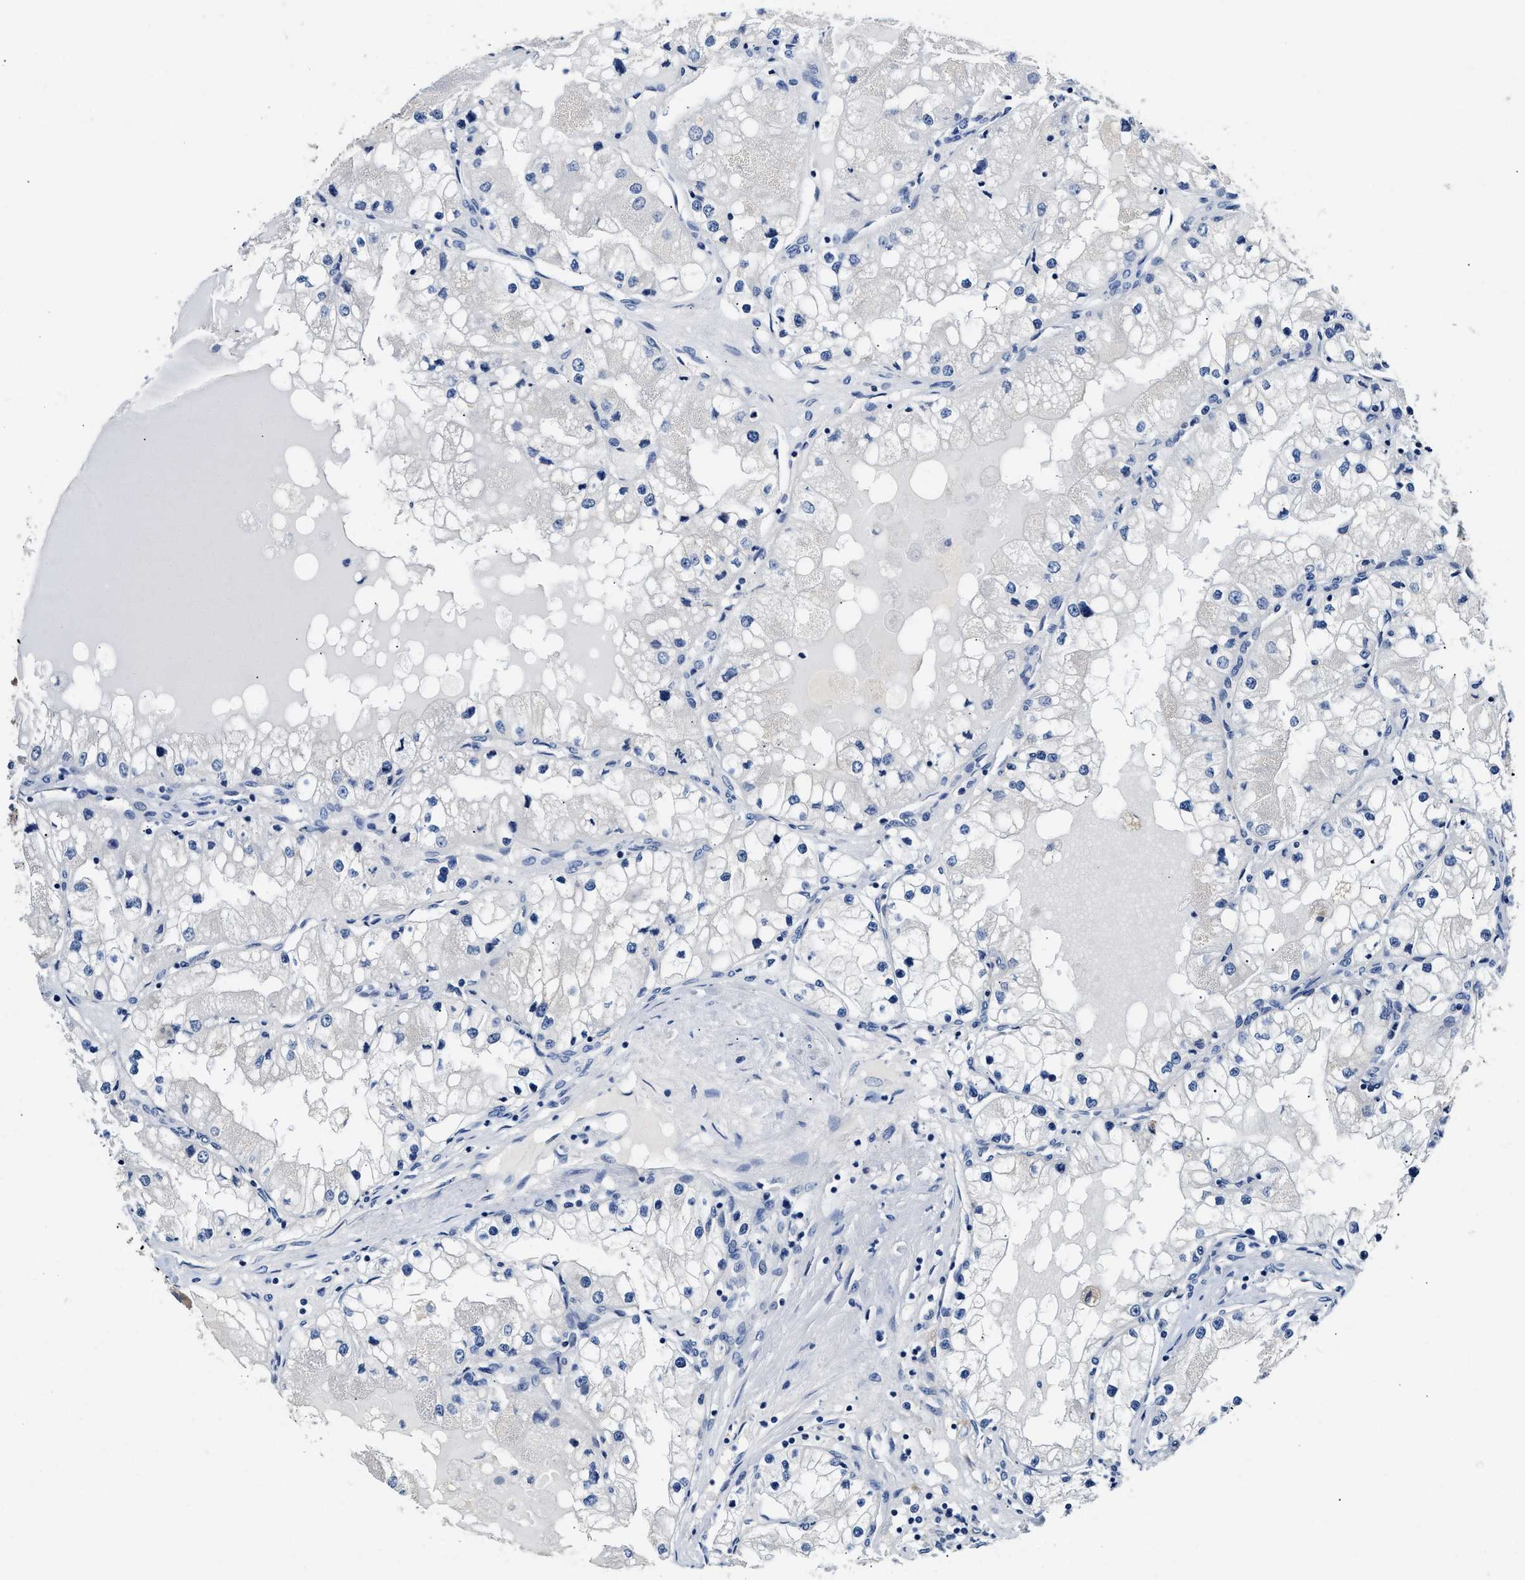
{"staining": {"intensity": "negative", "quantity": "none", "location": "none"}, "tissue": "renal cancer", "cell_type": "Tumor cells", "image_type": "cancer", "snomed": [{"axis": "morphology", "description": "Adenocarcinoma, NOS"}, {"axis": "topography", "description": "Kidney"}], "caption": "Tumor cells show no significant protein expression in renal adenocarcinoma.", "gene": "FAM185A", "patient": {"sex": "male", "age": 68}}